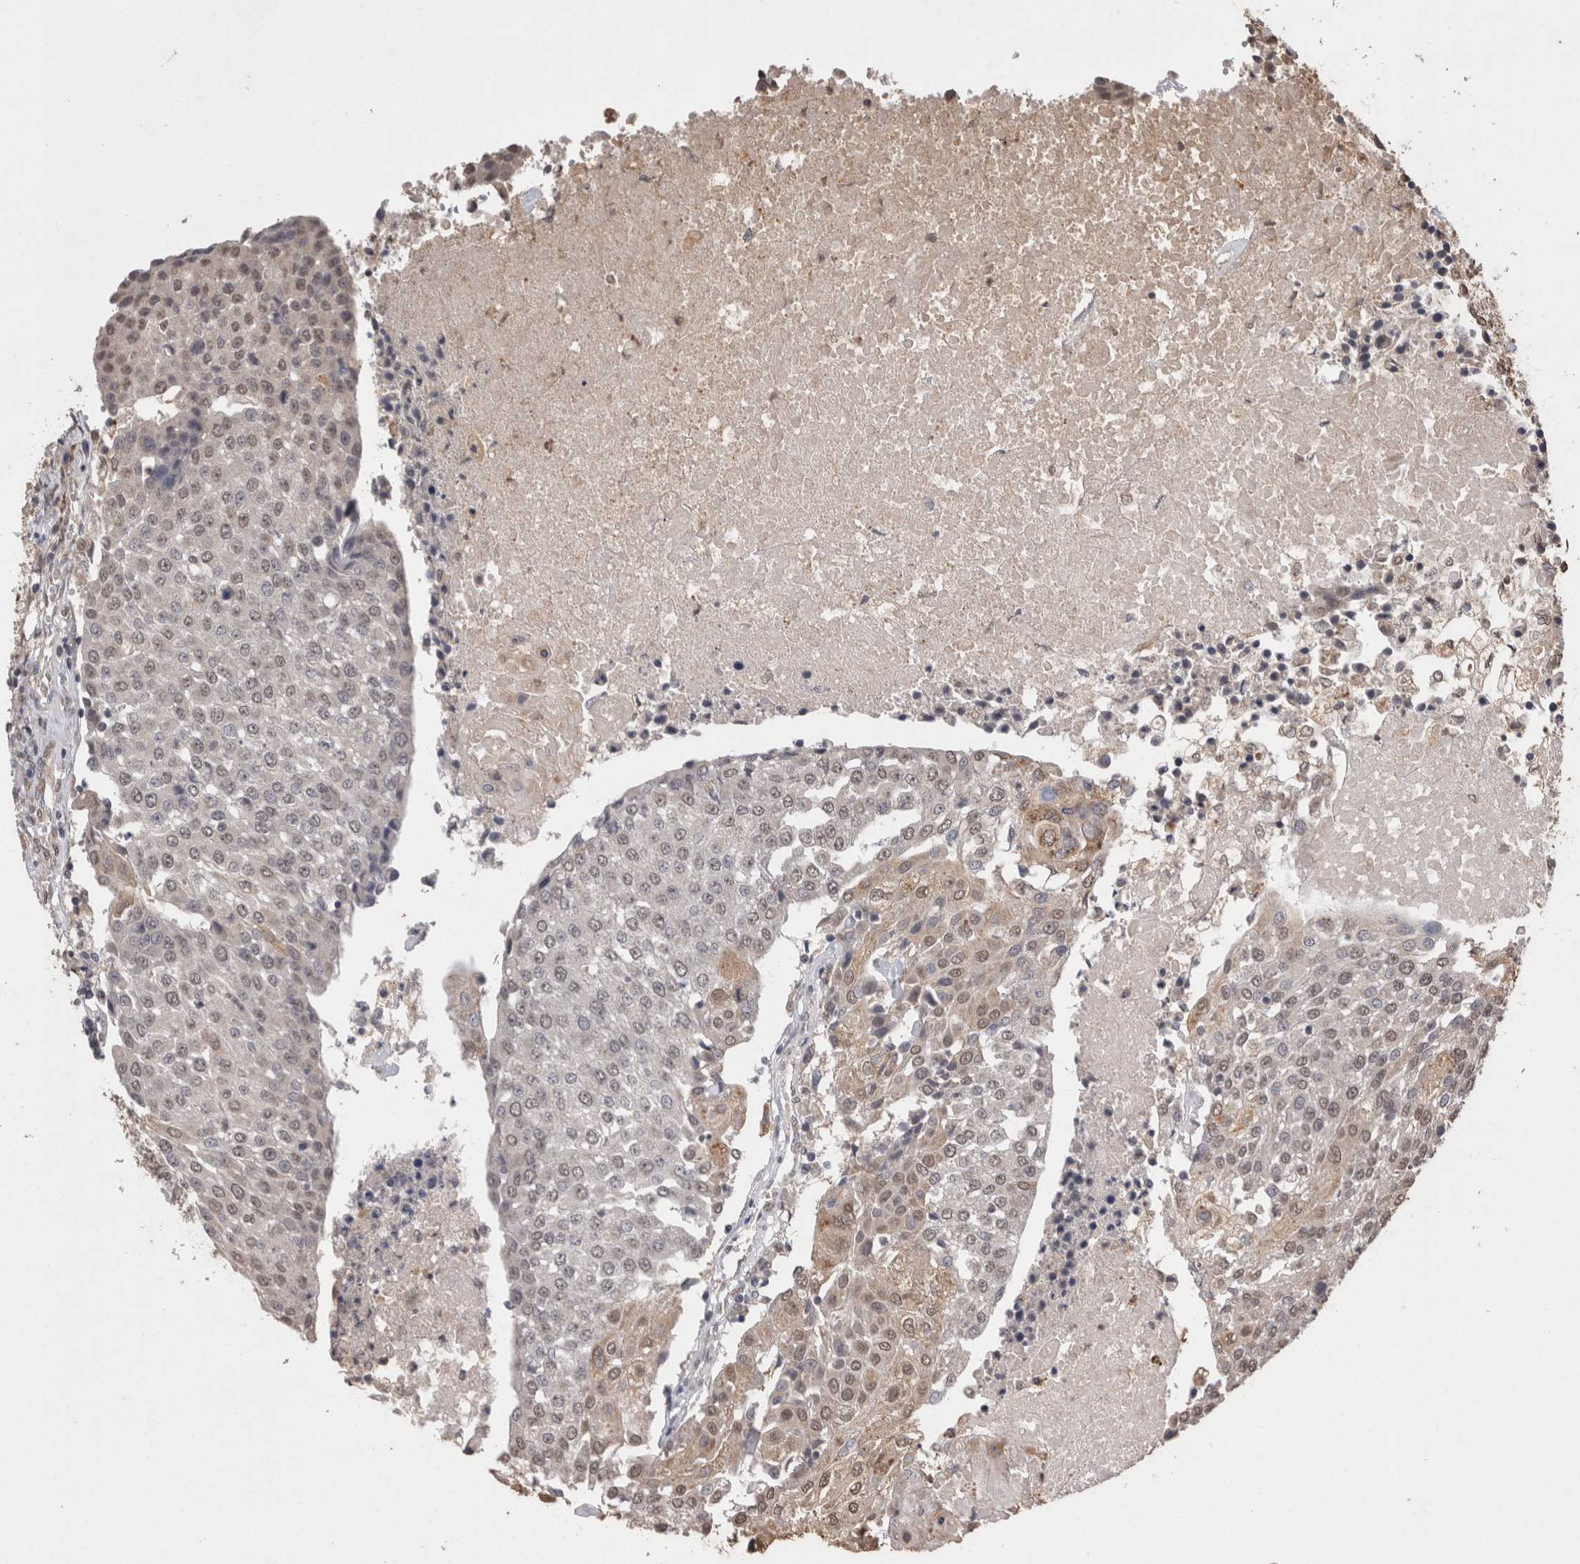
{"staining": {"intensity": "weak", "quantity": "<25%", "location": "cytoplasmic/membranous,nuclear"}, "tissue": "urothelial cancer", "cell_type": "Tumor cells", "image_type": "cancer", "snomed": [{"axis": "morphology", "description": "Urothelial carcinoma, High grade"}, {"axis": "topography", "description": "Urinary bladder"}], "caption": "This is a micrograph of immunohistochemistry (IHC) staining of urothelial cancer, which shows no expression in tumor cells.", "gene": "GRK5", "patient": {"sex": "female", "age": 85}}